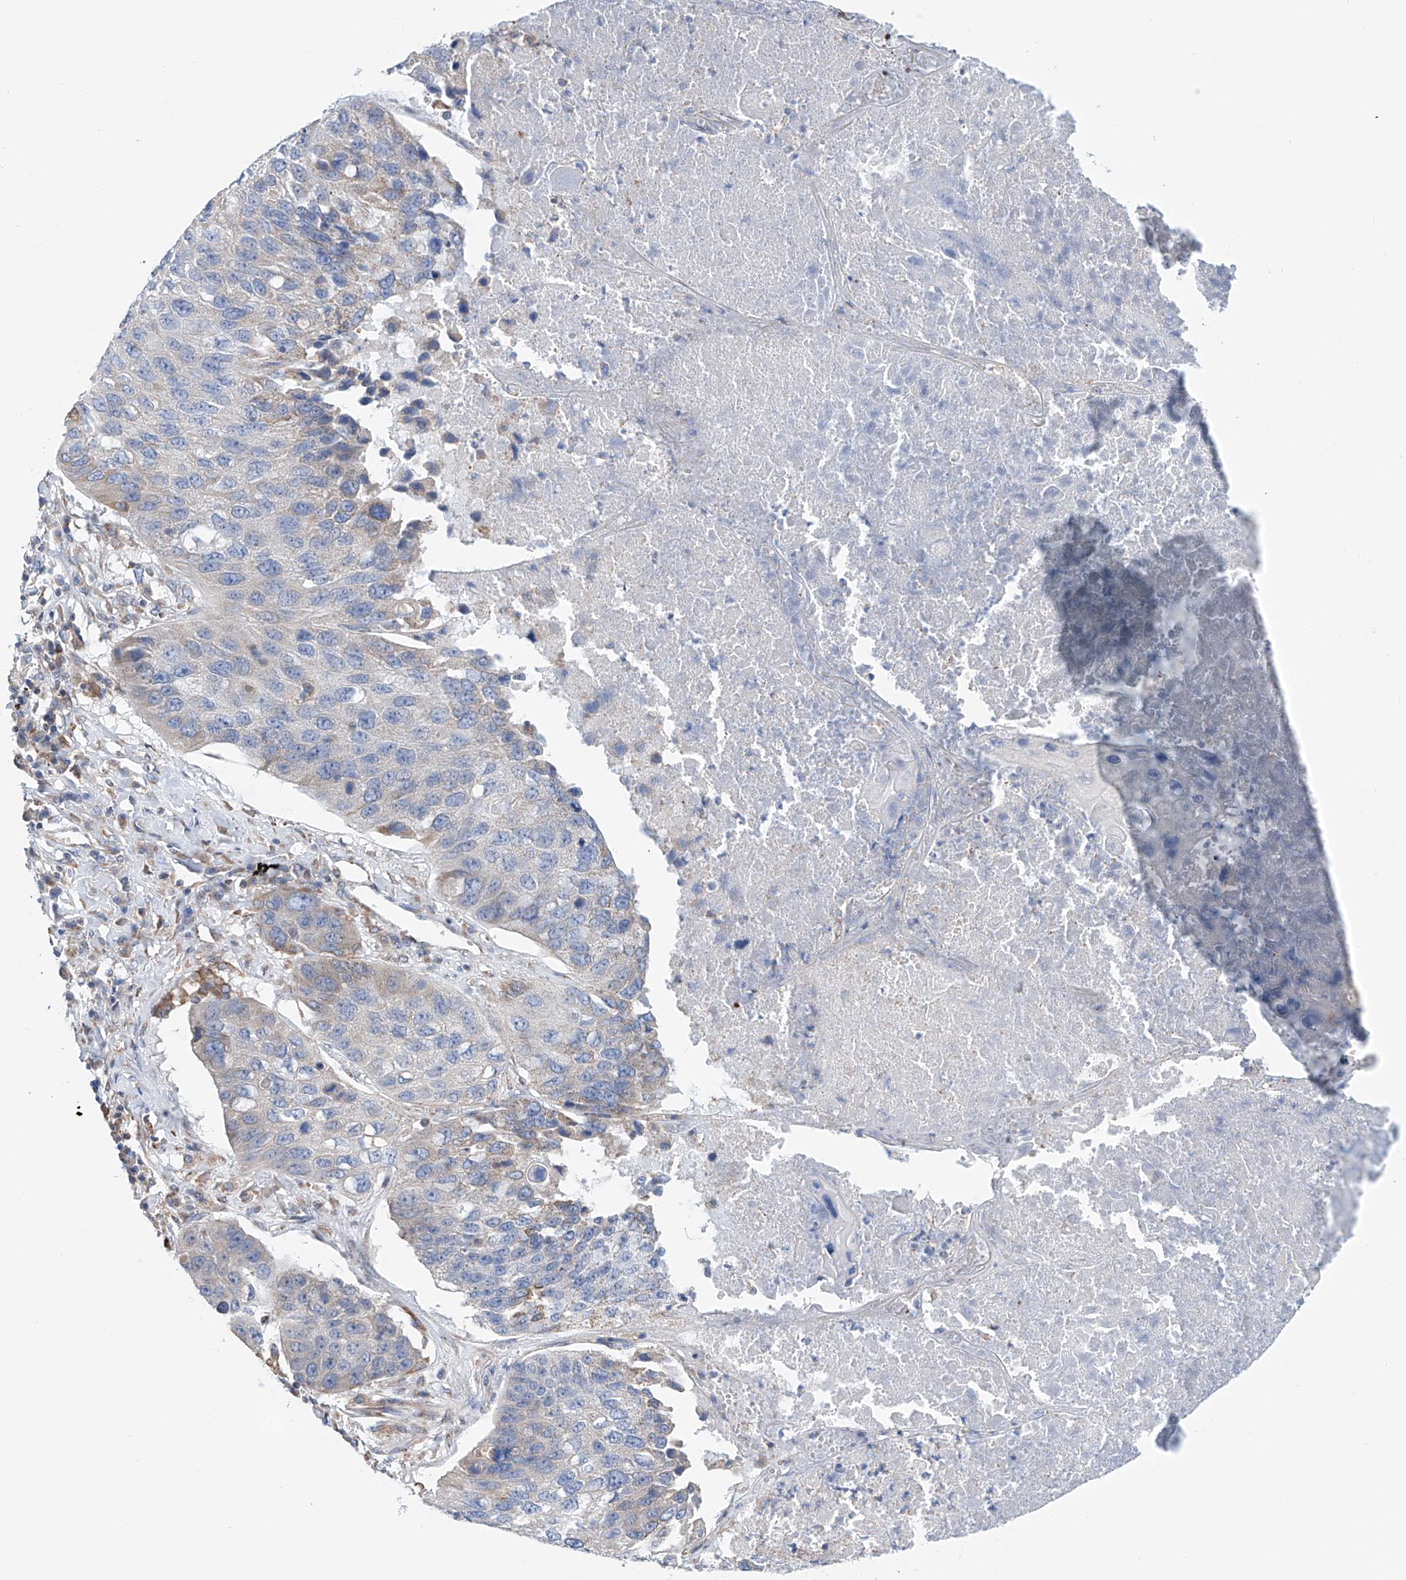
{"staining": {"intensity": "negative", "quantity": "none", "location": "none"}, "tissue": "lung cancer", "cell_type": "Tumor cells", "image_type": "cancer", "snomed": [{"axis": "morphology", "description": "Squamous cell carcinoma, NOS"}, {"axis": "topography", "description": "Lung"}], "caption": "Photomicrograph shows no significant protein positivity in tumor cells of lung cancer. (Immunohistochemistry (ihc), brightfield microscopy, high magnification).", "gene": "MAD2L1", "patient": {"sex": "male", "age": 61}}